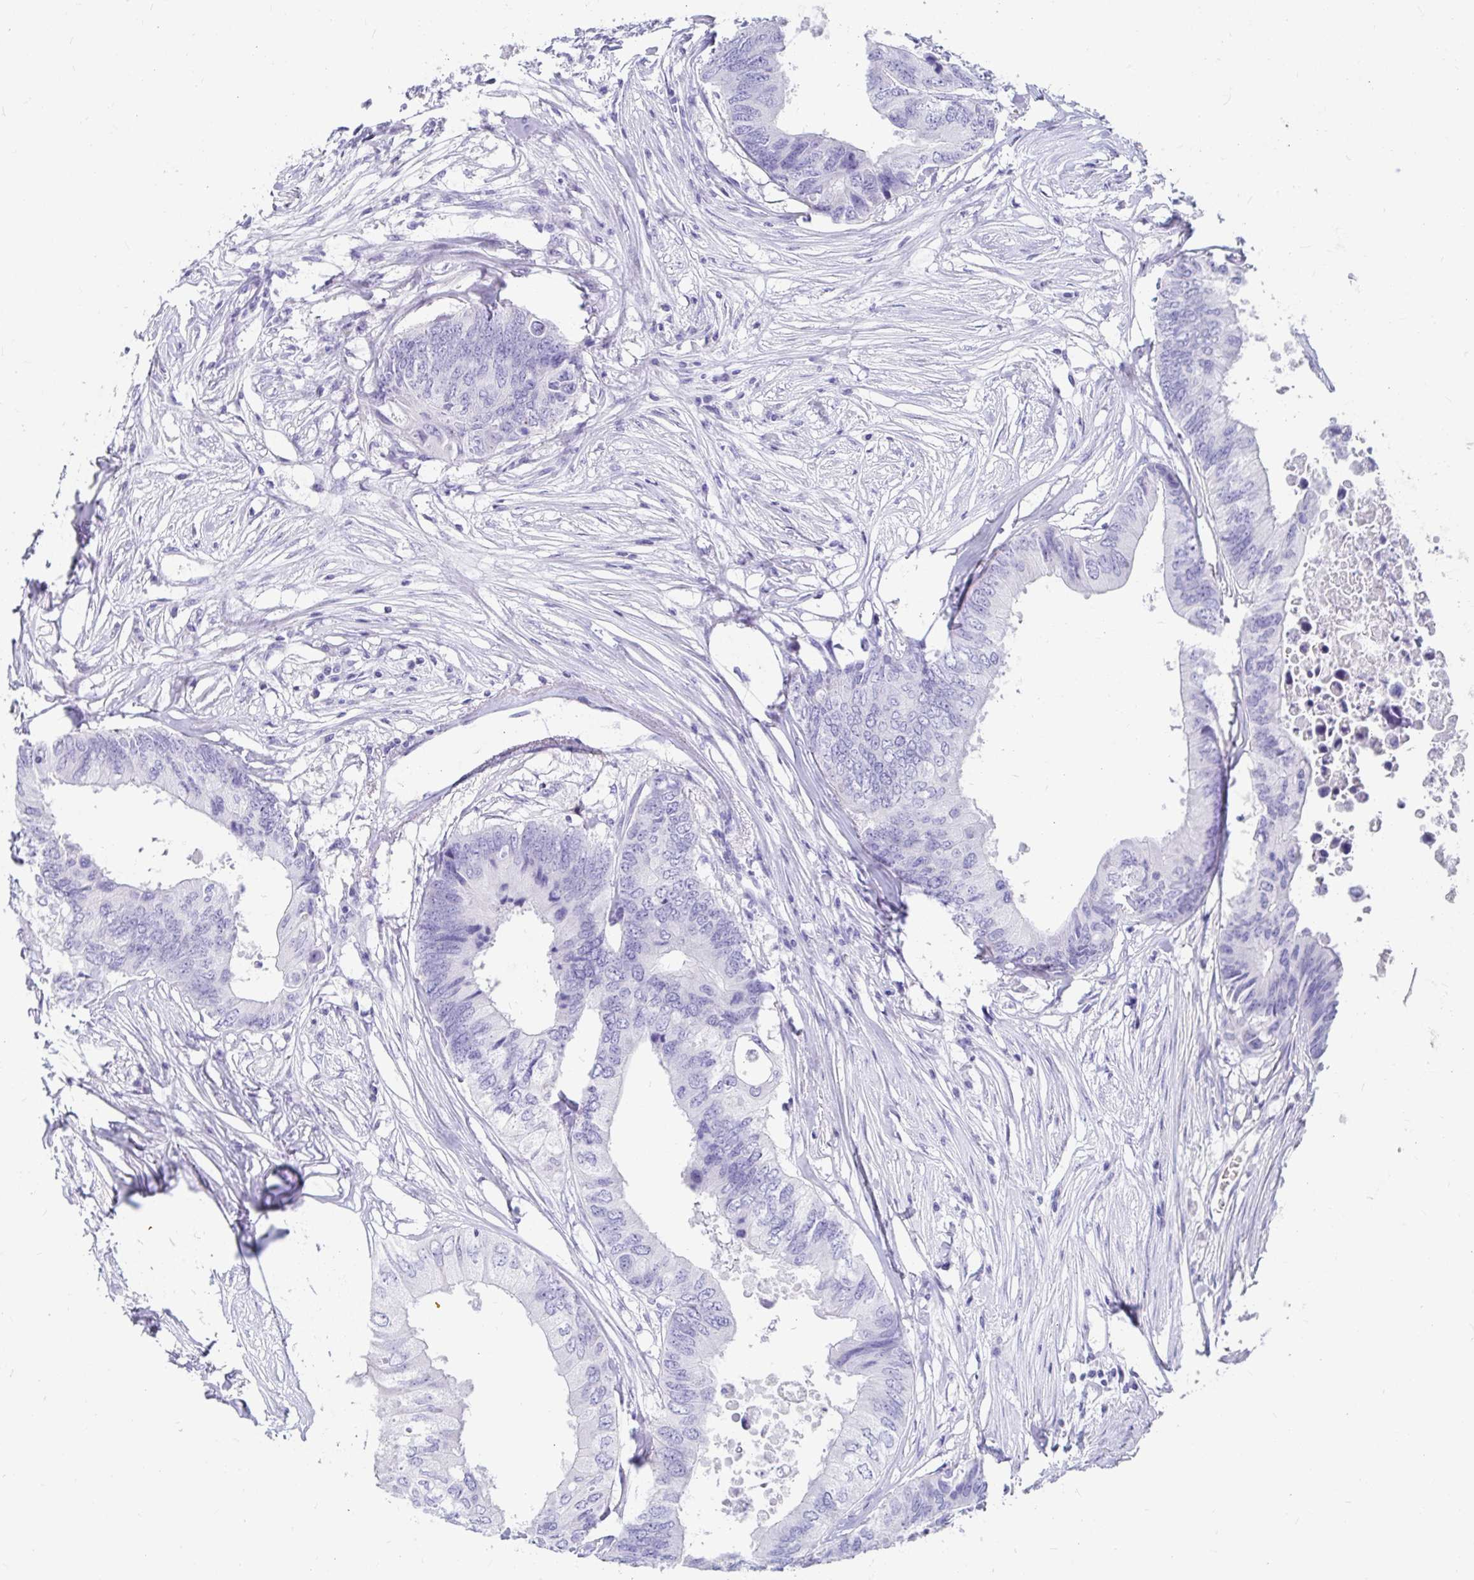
{"staining": {"intensity": "negative", "quantity": "none", "location": "none"}, "tissue": "colorectal cancer", "cell_type": "Tumor cells", "image_type": "cancer", "snomed": [{"axis": "morphology", "description": "Adenocarcinoma, NOS"}, {"axis": "topography", "description": "Colon"}], "caption": "An IHC photomicrograph of colorectal cancer is shown. There is no staining in tumor cells of colorectal cancer.", "gene": "ZPBP2", "patient": {"sex": "male", "age": 71}}